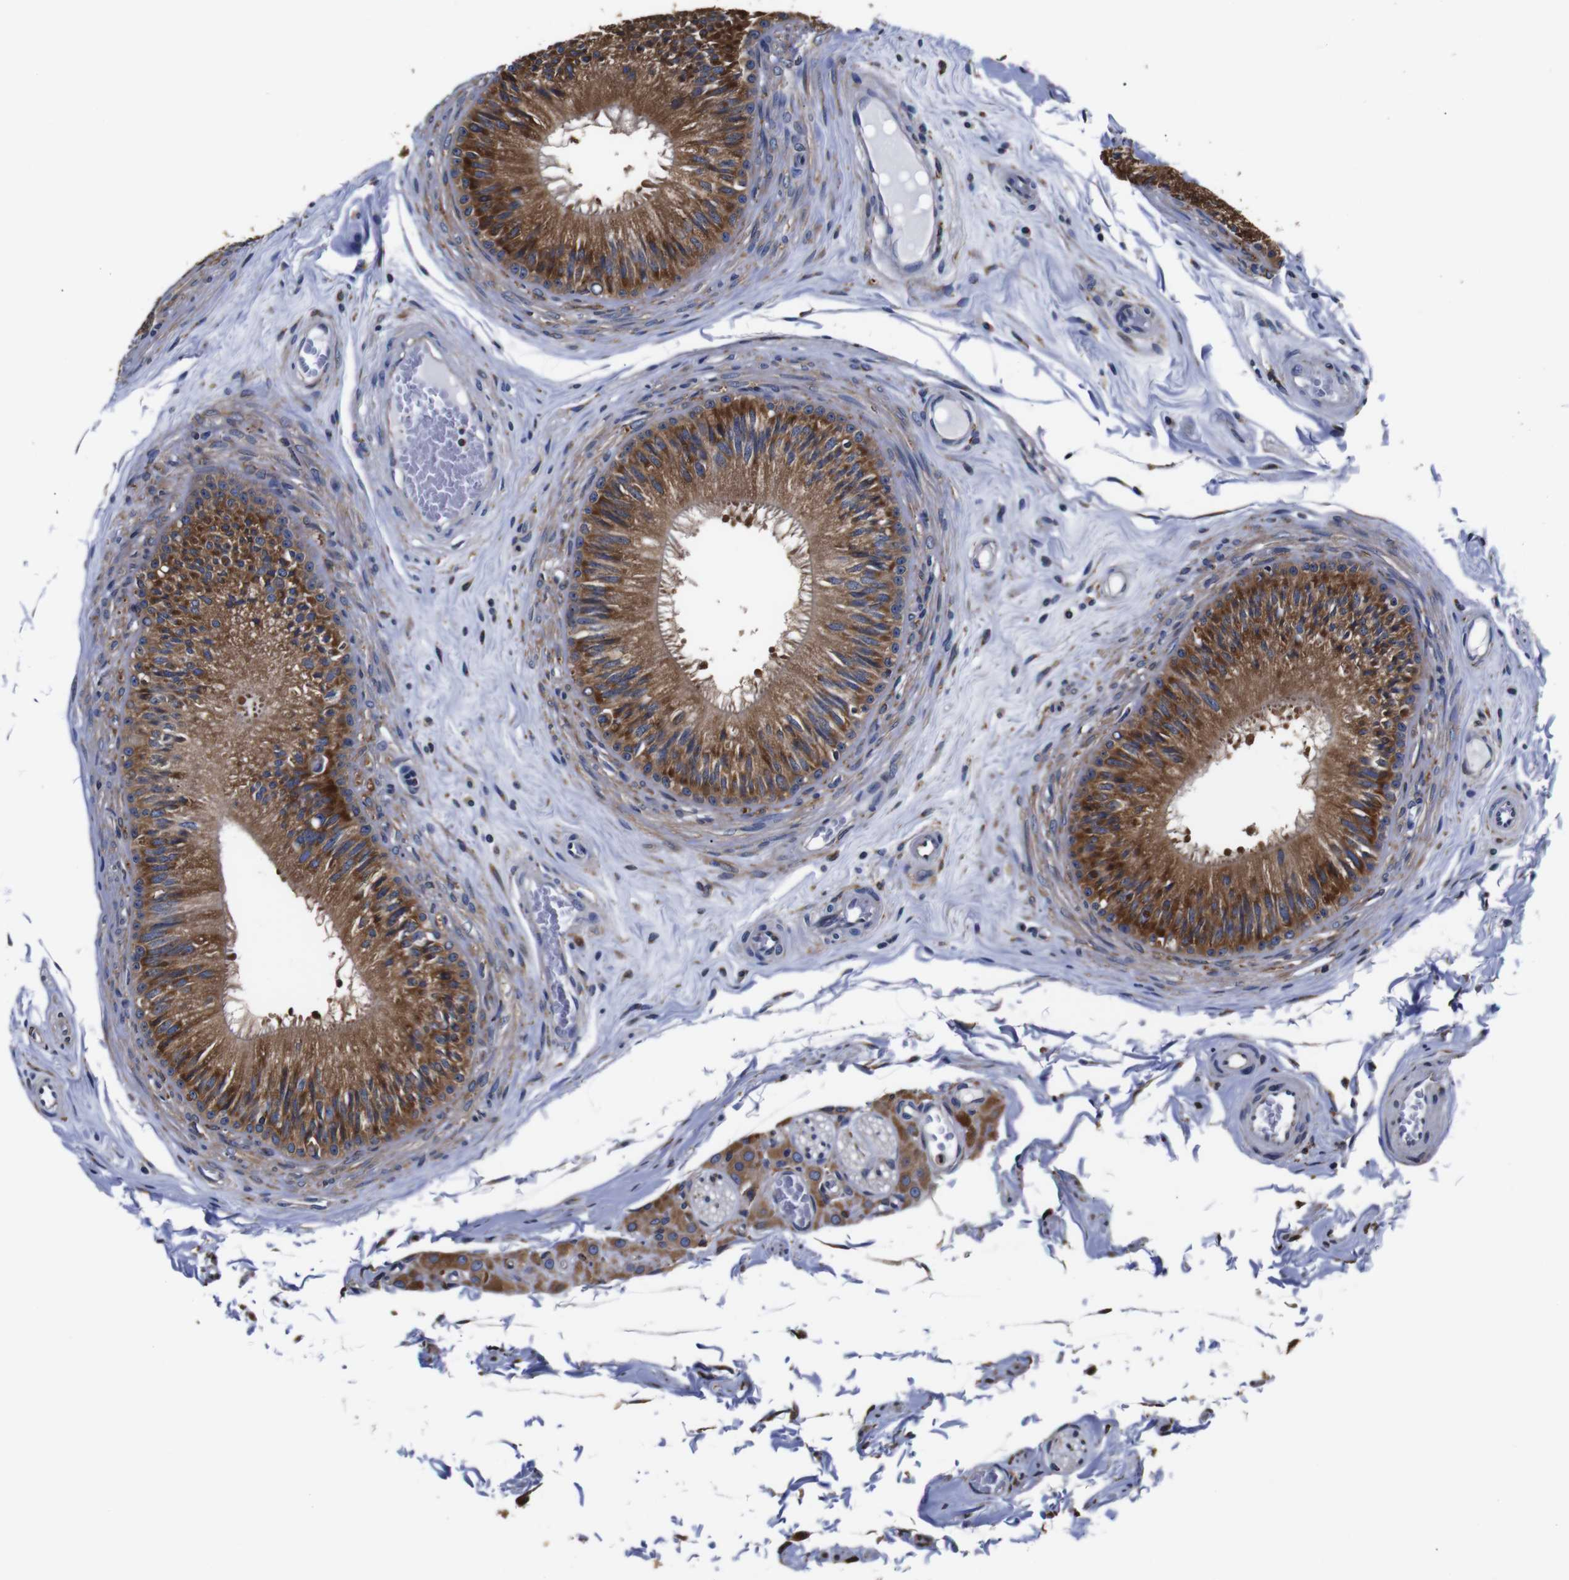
{"staining": {"intensity": "strong", "quantity": ">75%", "location": "cytoplasmic/membranous"}, "tissue": "epididymis", "cell_type": "Glandular cells", "image_type": "normal", "snomed": [{"axis": "morphology", "description": "Normal tissue, NOS"}, {"axis": "topography", "description": "Testis"}, {"axis": "topography", "description": "Epididymis"}], "caption": "Protein expression by immunohistochemistry demonstrates strong cytoplasmic/membranous positivity in approximately >75% of glandular cells in benign epididymis.", "gene": "PPIB", "patient": {"sex": "male", "age": 36}}